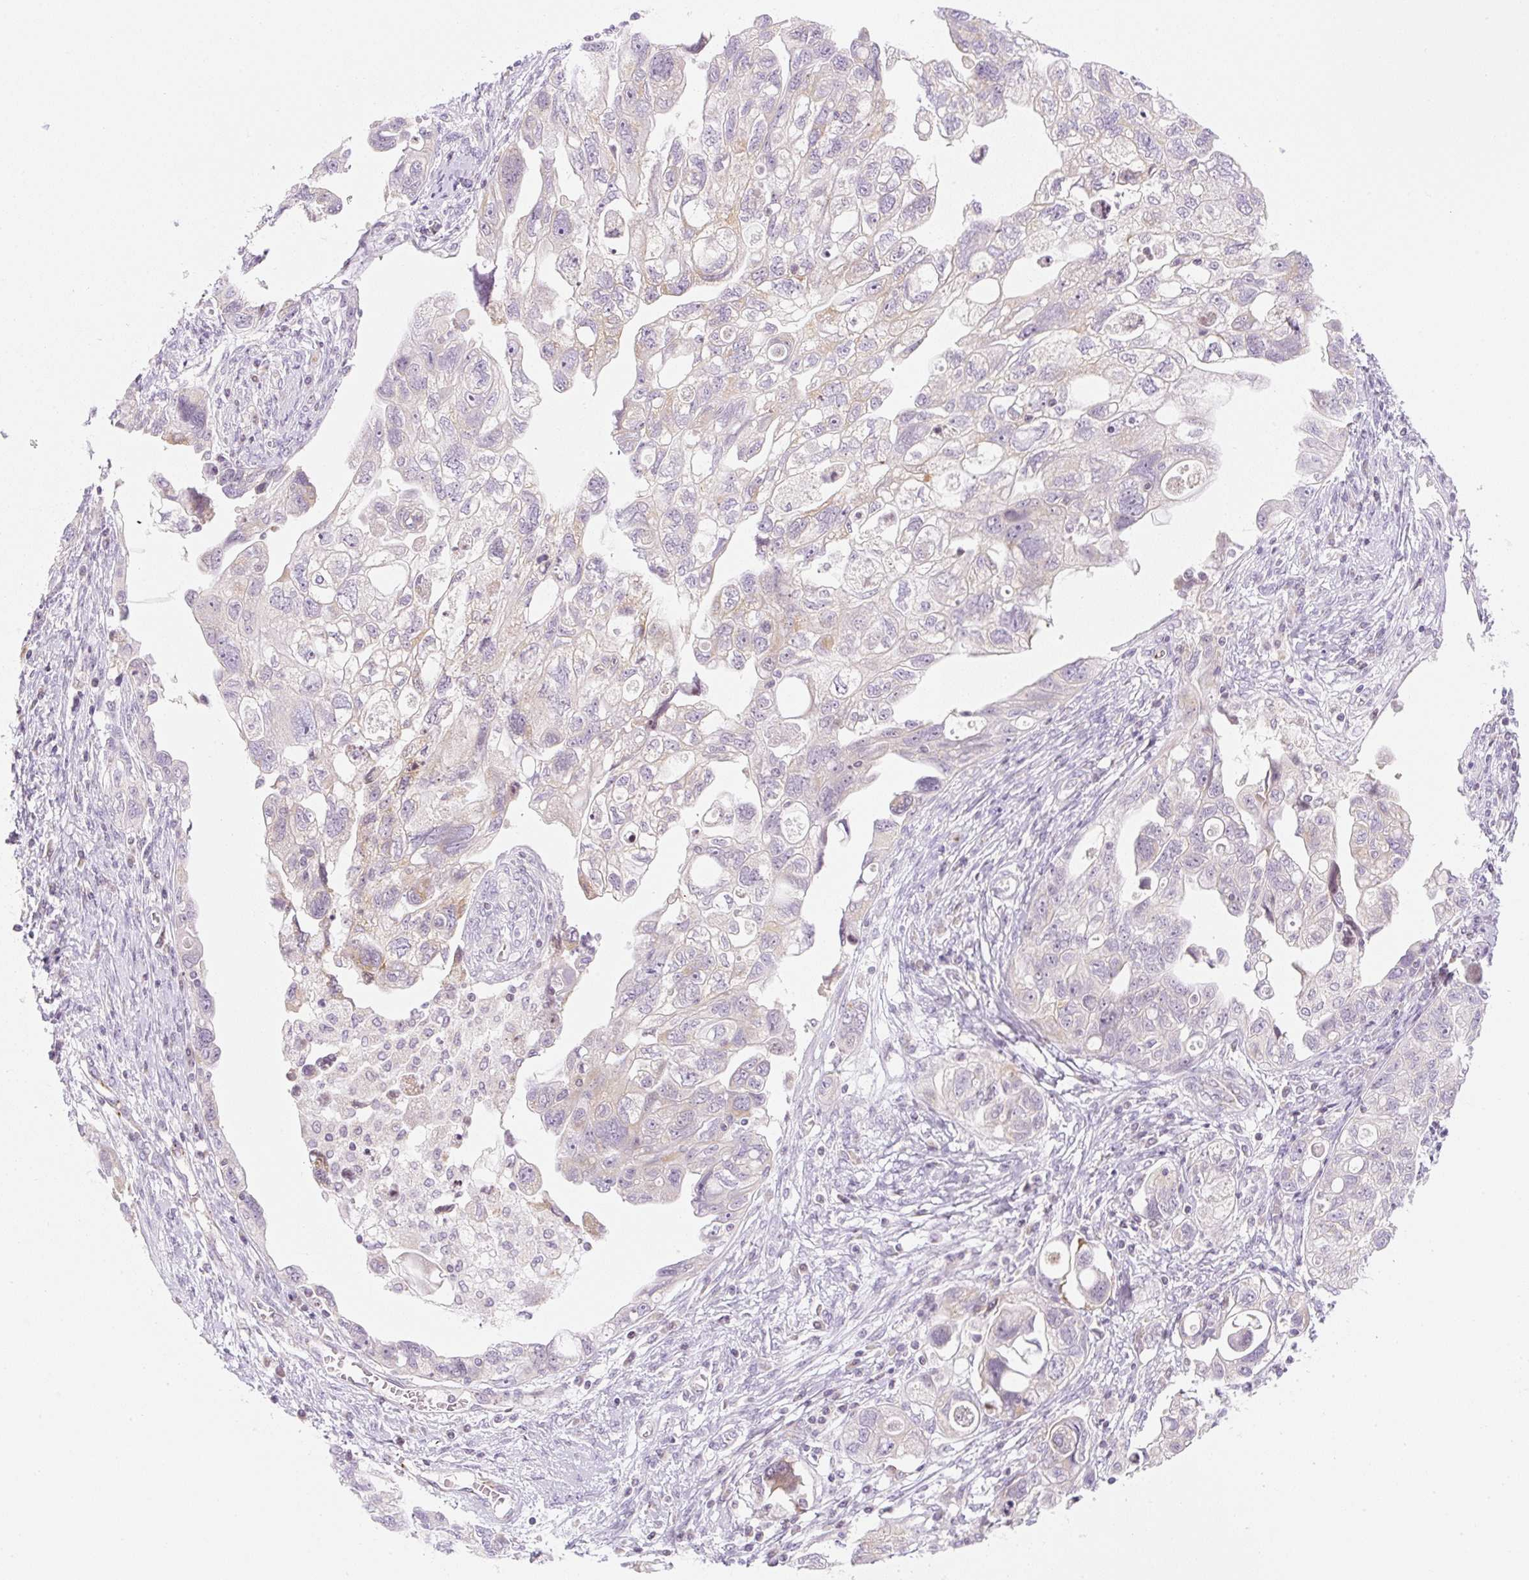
{"staining": {"intensity": "moderate", "quantity": "<25%", "location": "cytoplasmic/membranous"}, "tissue": "ovarian cancer", "cell_type": "Tumor cells", "image_type": "cancer", "snomed": [{"axis": "morphology", "description": "Carcinoma, NOS"}, {"axis": "morphology", "description": "Cystadenocarcinoma, serous, NOS"}, {"axis": "topography", "description": "Ovary"}], "caption": "Immunohistochemistry of human serous cystadenocarcinoma (ovarian) exhibits low levels of moderate cytoplasmic/membranous positivity in about <25% of tumor cells.", "gene": "CASKIN1", "patient": {"sex": "female", "age": 69}}